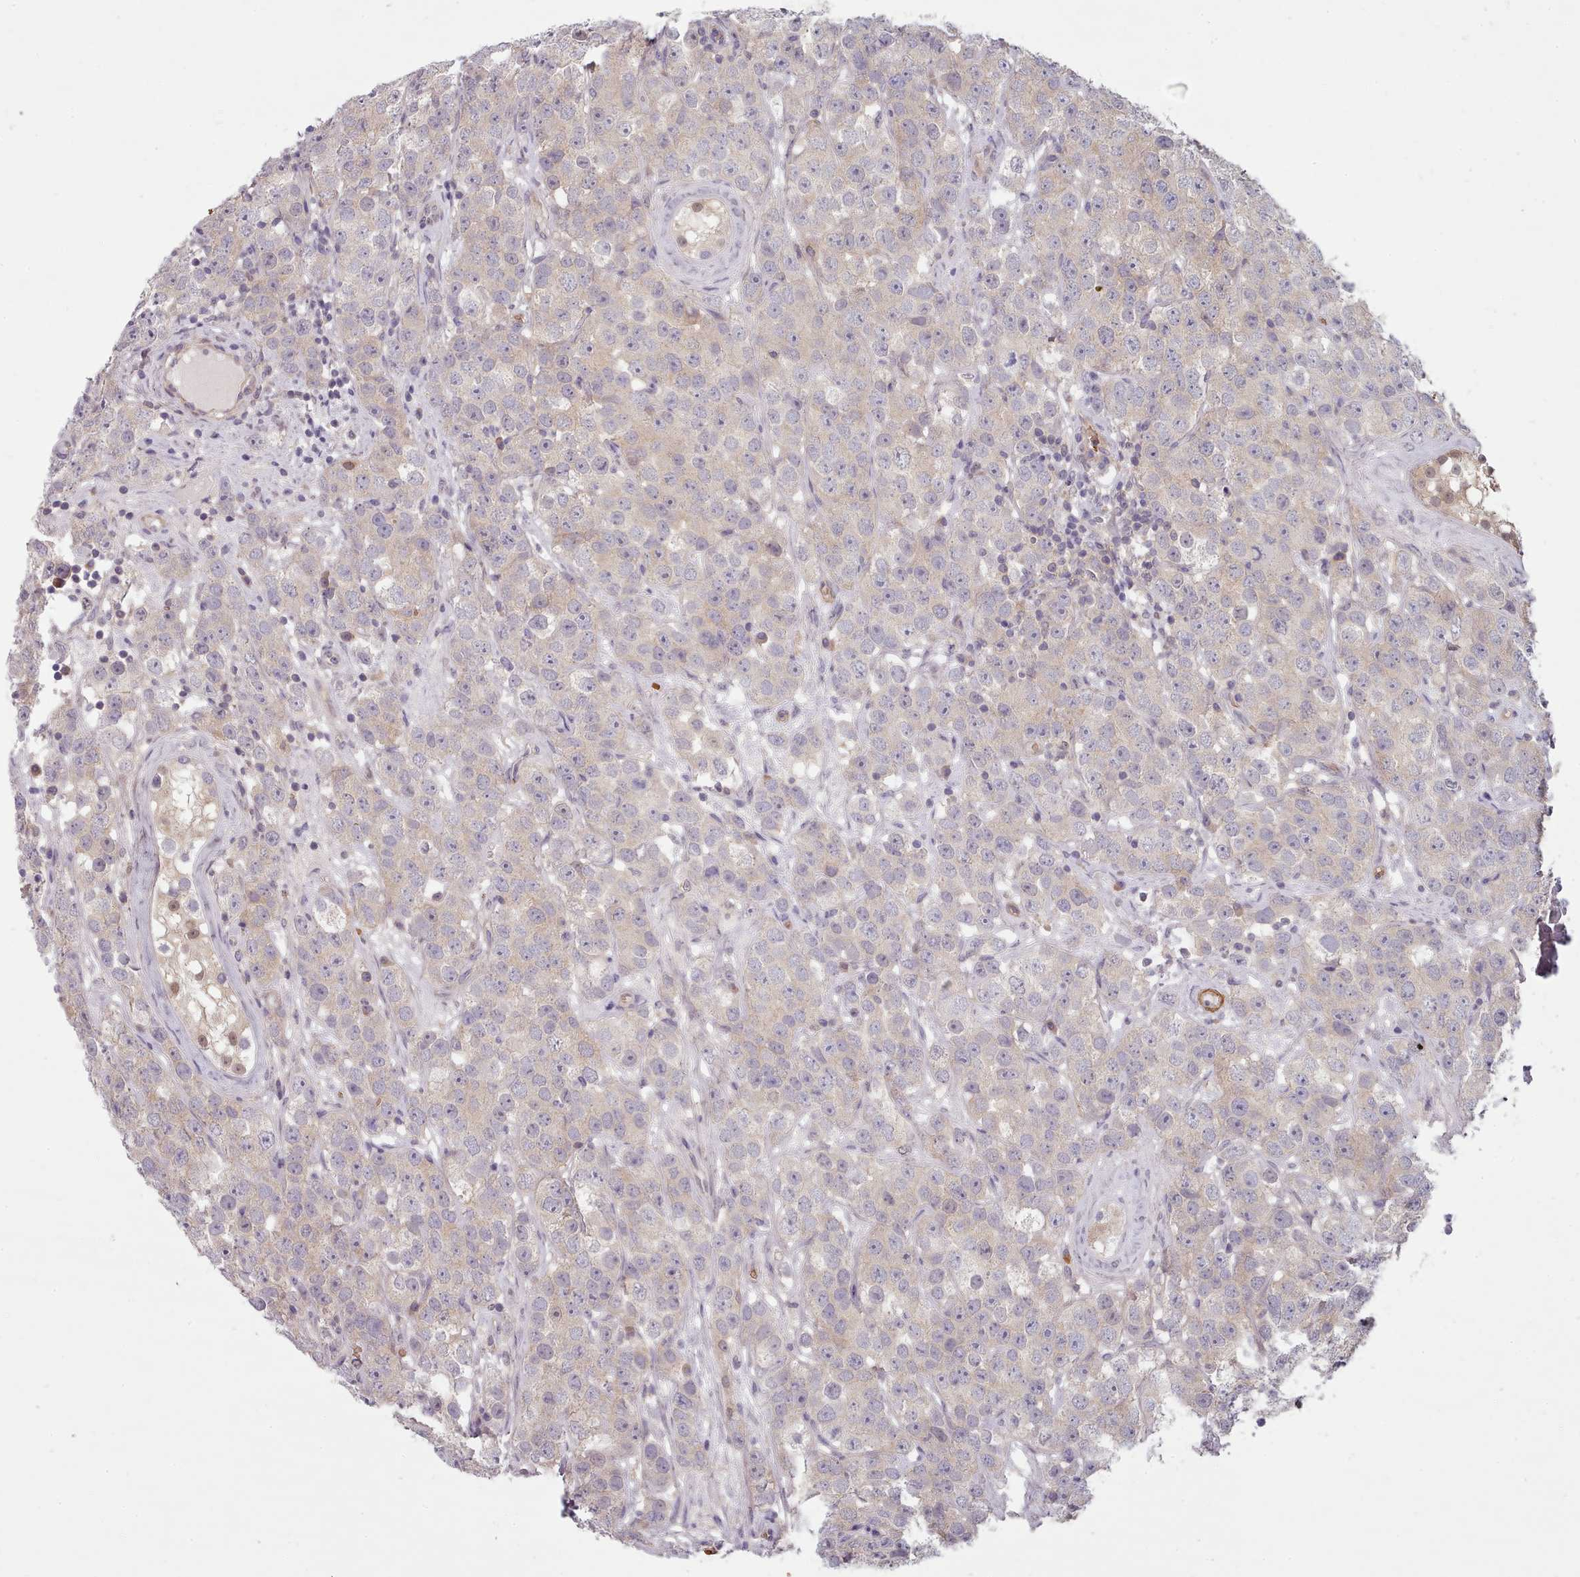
{"staining": {"intensity": "negative", "quantity": "none", "location": "none"}, "tissue": "testis cancer", "cell_type": "Tumor cells", "image_type": "cancer", "snomed": [{"axis": "morphology", "description": "Seminoma, NOS"}, {"axis": "topography", "description": "Testis"}], "caption": "Protein analysis of testis seminoma demonstrates no significant expression in tumor cells.", "gene": "CLNS1A", "patient": {"sex": "male", "age": 28}}